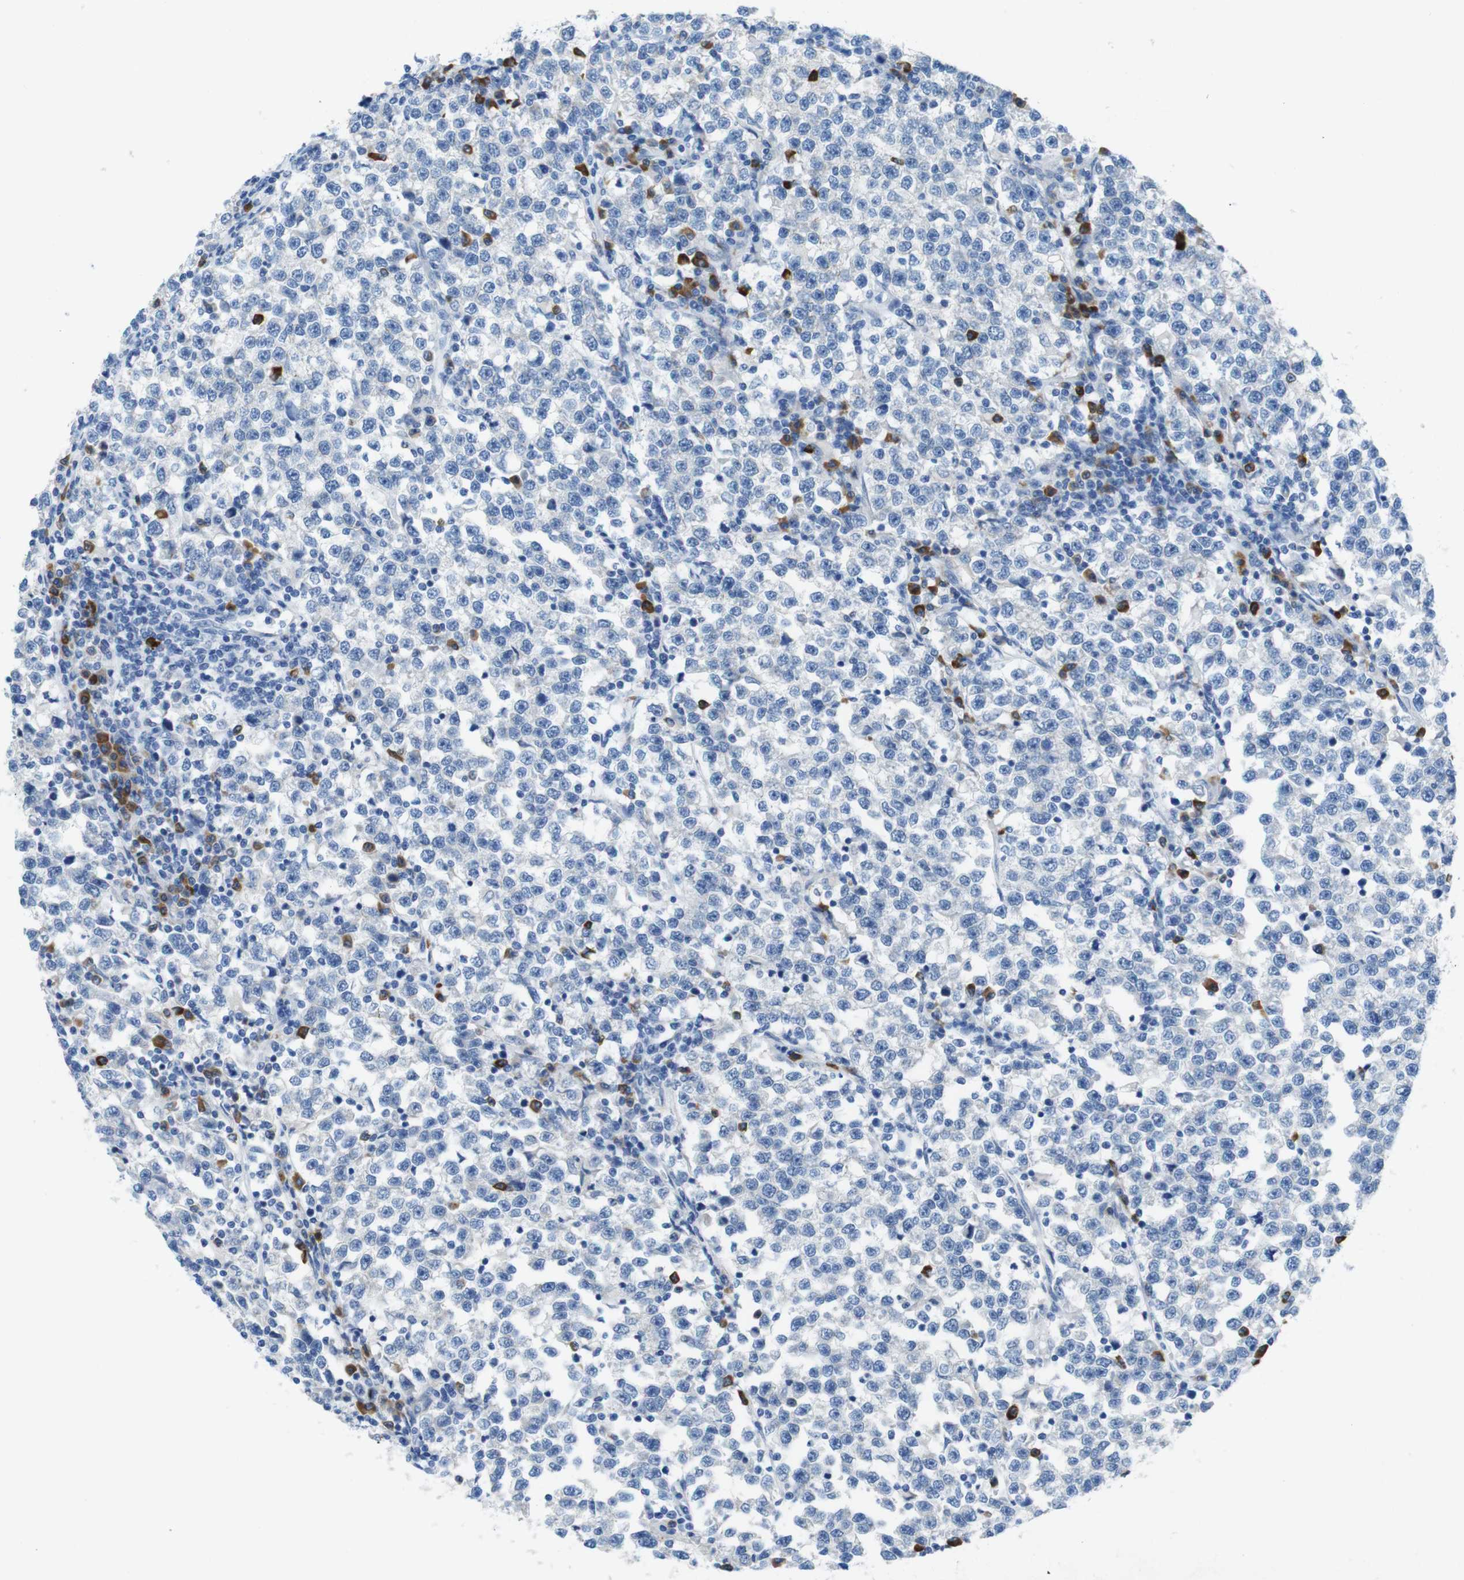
{"staining": {"intensity": "negative", "quantity": "none", "location": "none"}, "tissue": "testis cancer", "cell_type": "Tumor cells", "image_type": "cancer", "snomed": [{"axis": "morphology", "description": "Normal tissue, NOS"}, {"axis": "morphology", "description": "Seminoma, NOS"}, {"axis": "topography", "description": "Testis"}], "caption": "Immunohistochemical staining of human testis cancer (seminoma) demonstrates no significant expression in tumor cells.", "gene": "CLMN", "patient": {"sex": "male", "age": 43}}